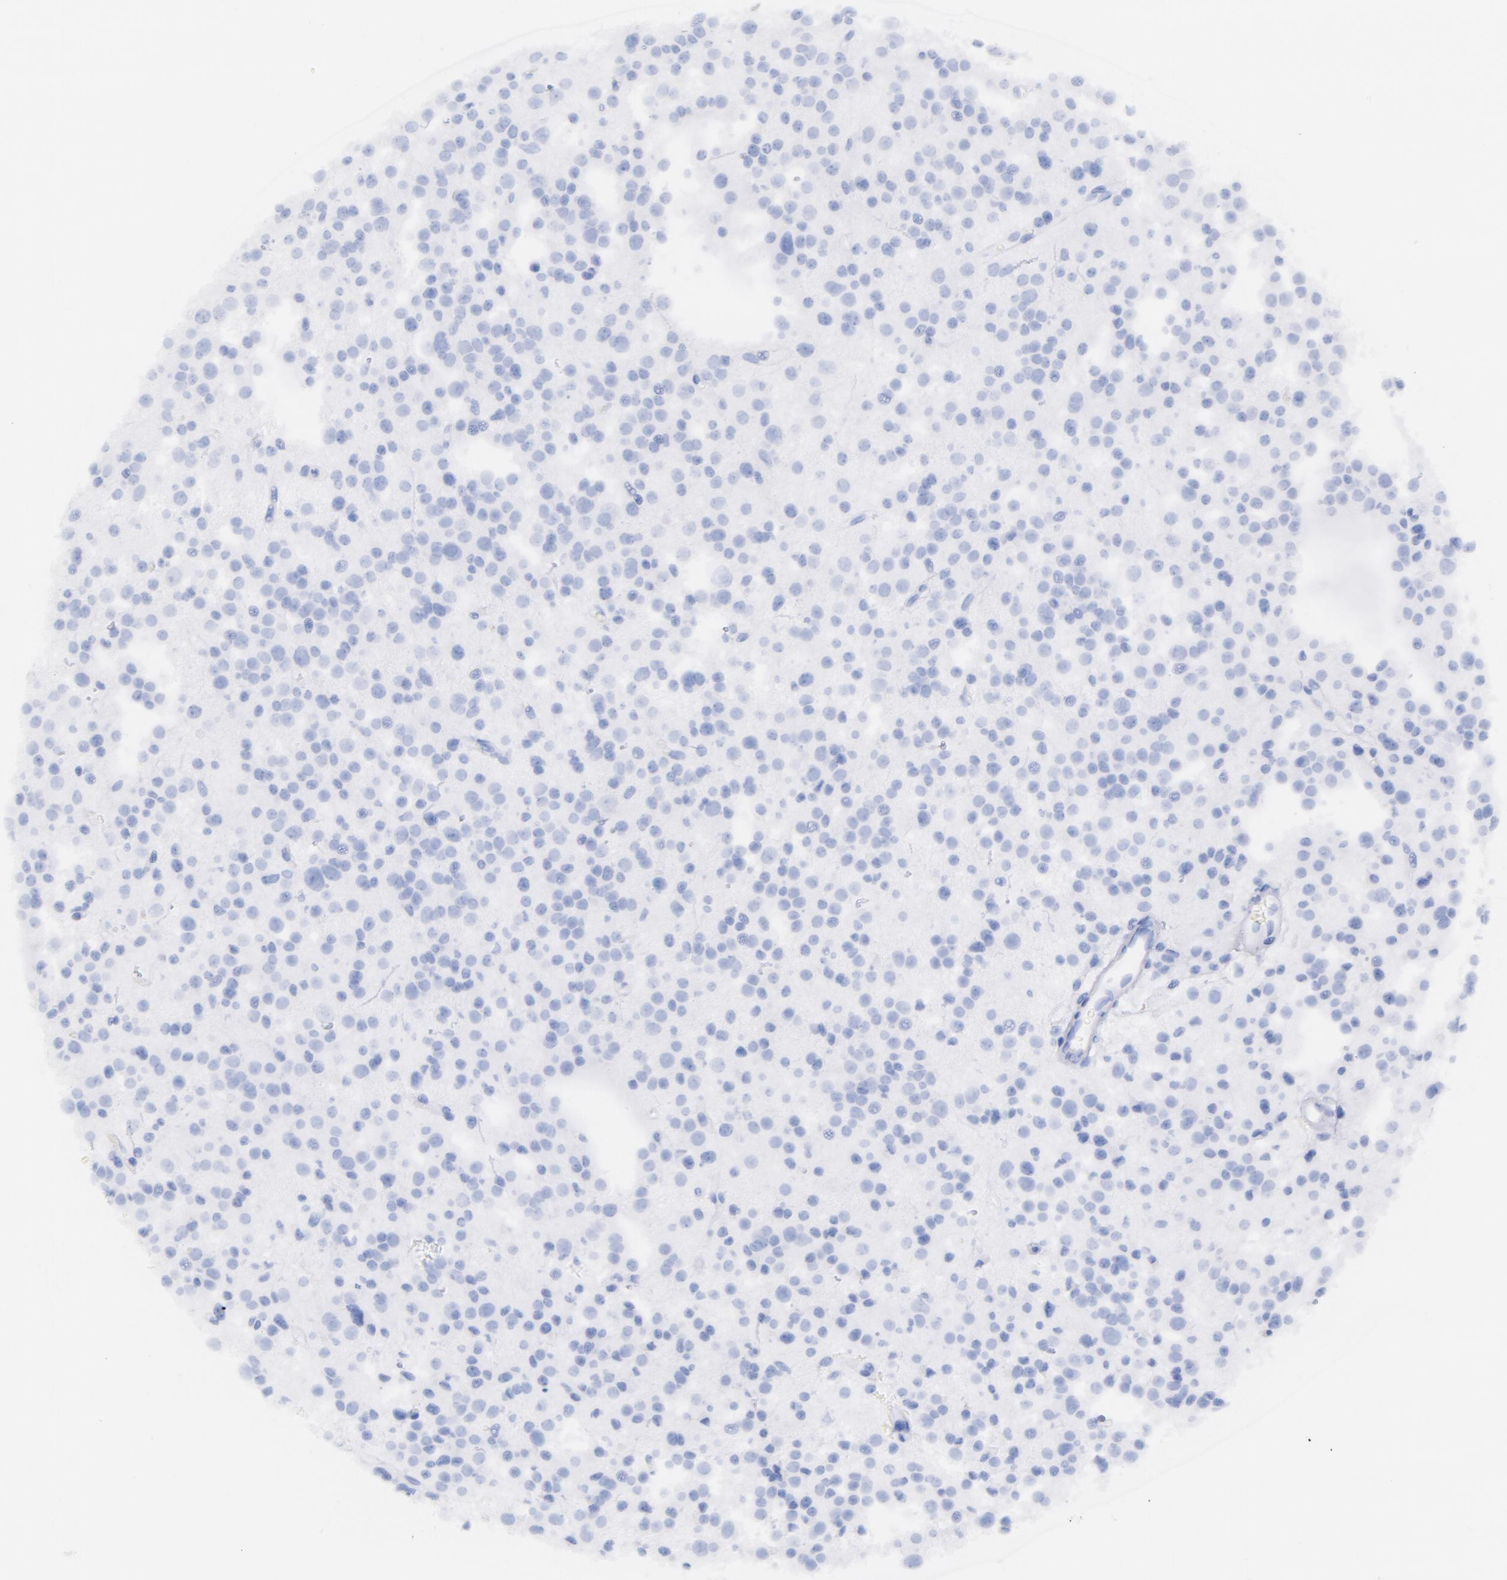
{"staining": {"intensity": "negative", "quantity": "none", "location": "none"}, "tissue": "glioma", "cell_type": "Tumor cells", "image_type": "cancer", "snomed": [{"axis": "morphology", "description": "Glioma, malignant, Low grade"}, {"axis": "topography", "description": "Brain"}], "caption": "Malignant glioma (low-grade) stained for a protein using immunohistochemistry (IHC) displays no staining tumor cells.", "gene": "CD44", "patient": {"sex": "female", "age": 36}}